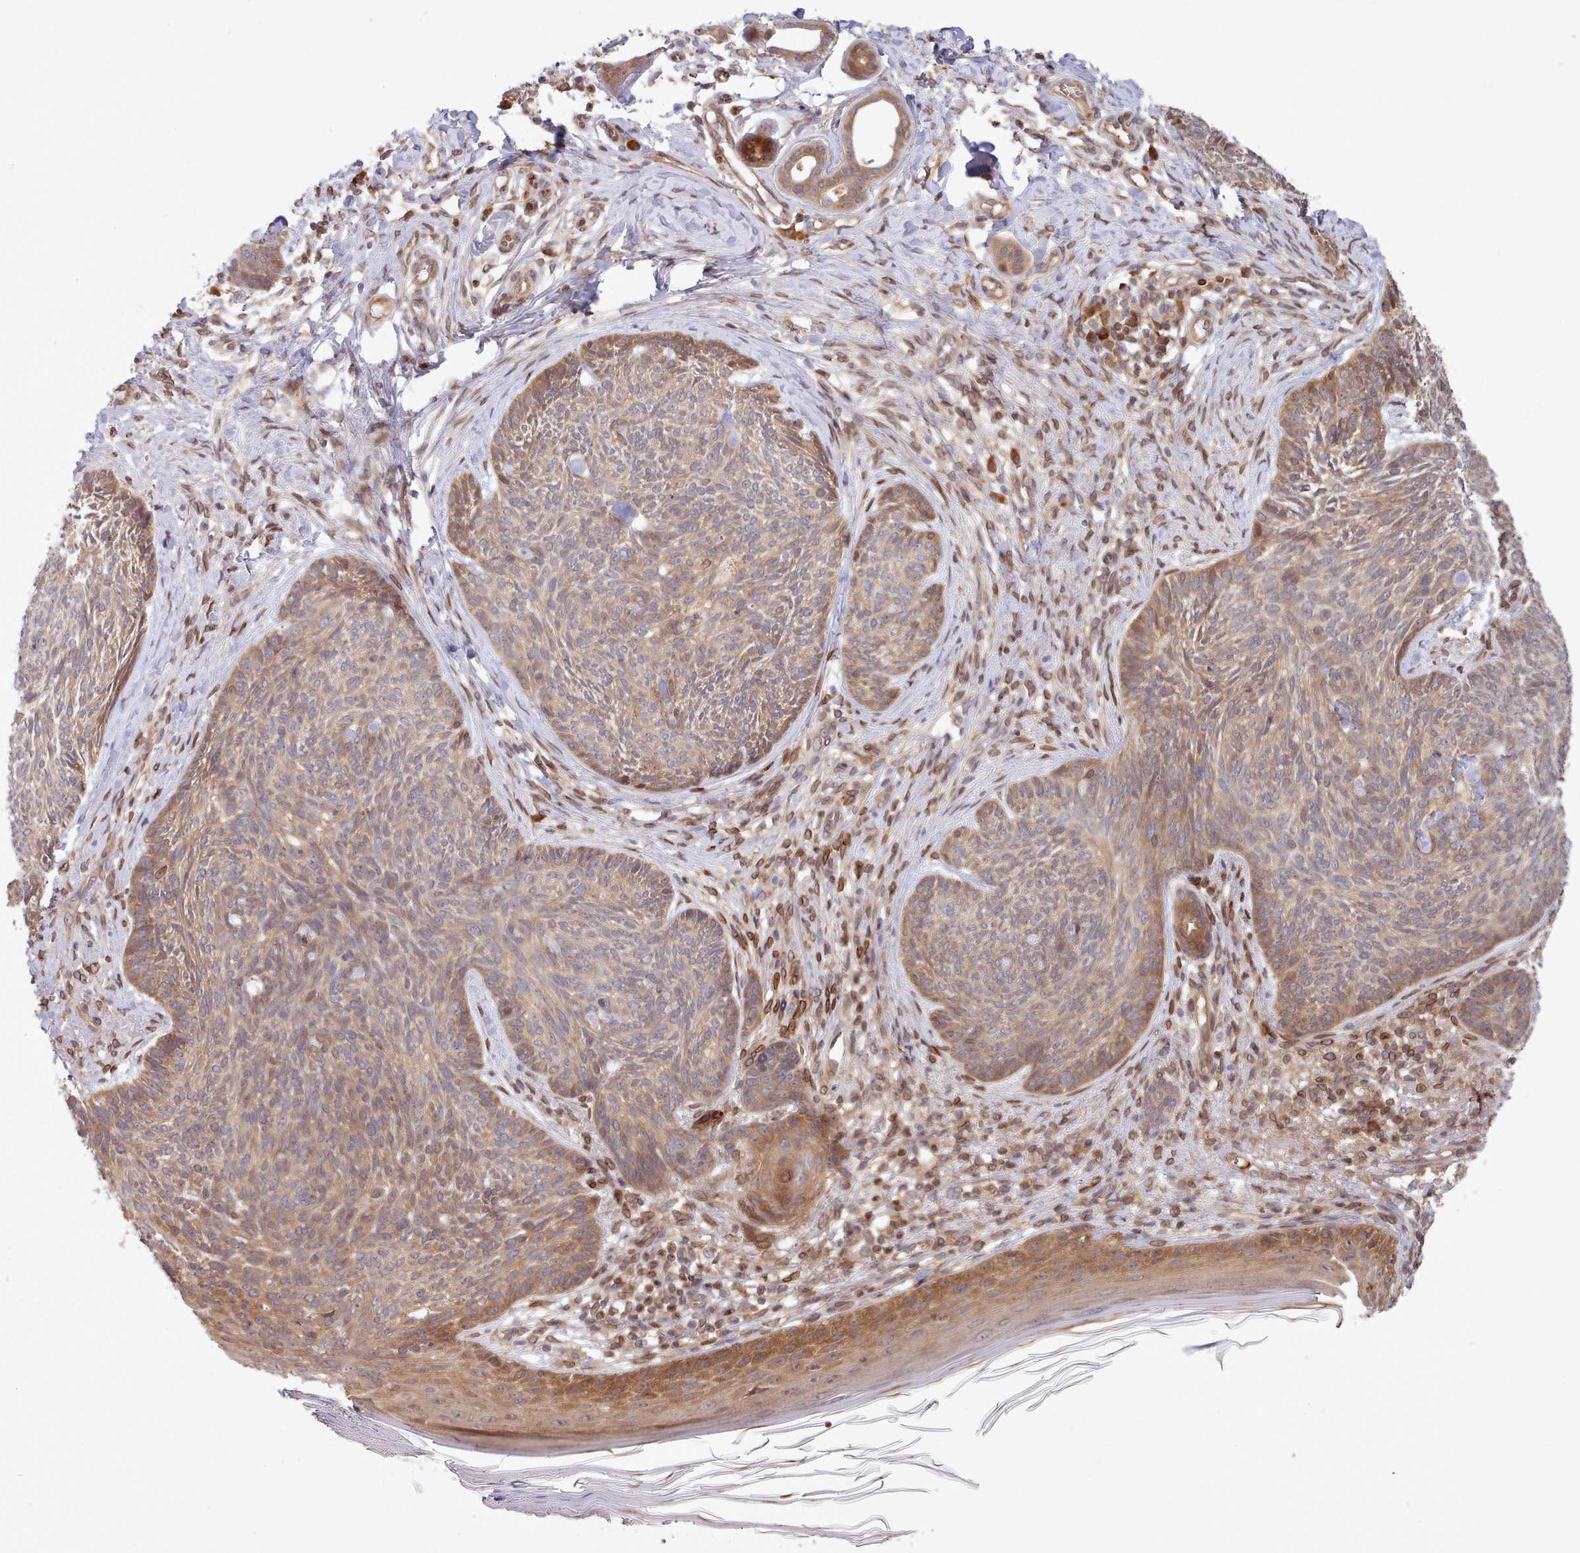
{"staining": {"intensity": "moderate", "quantity": ">75%", "location": "cytoplasmic/membranous"}, "tissue": "skin cancer", "cell_type": "Tumor cells", "image_type": "cancer", "snomed": [{"axis": "morphology", "description": "Basal cell carcinoma"}, {"axis": "topography", "description": "Skin"}], "caption": "The photomicrograph demonstrates immunohistochemical staining of skin basal cell carcinoma. There is moderate cytoplasmic/membranous expression is appreciated in about >75% of tumor cells.", "gene": "UBE2G1", "patient": {"sex": "male", "age": 73}}